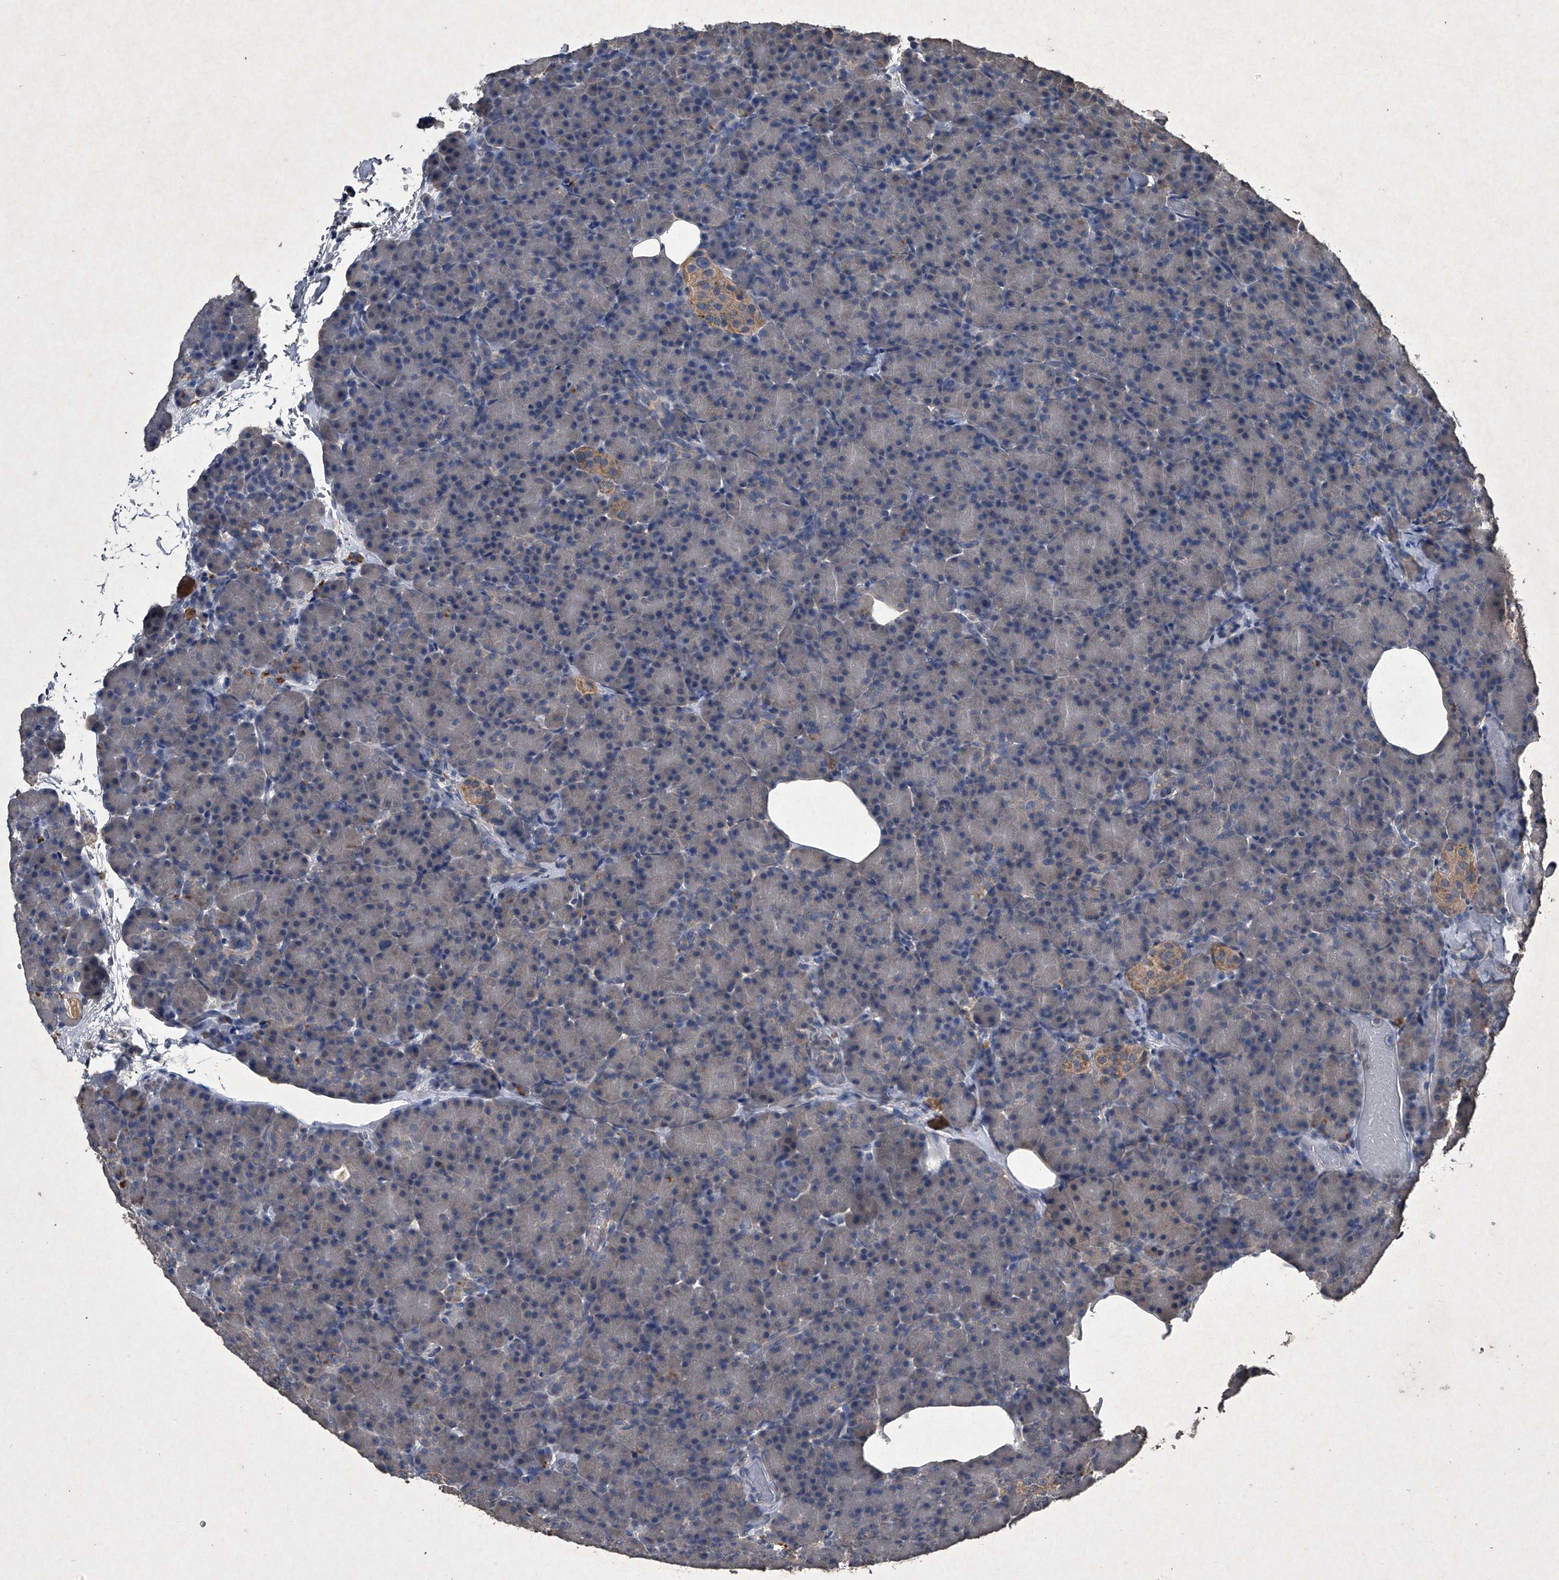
{"staining": {"intensity": "negative", "quantity": "none", "location": "none"}, "tissue": "pancreas", "cell_type": "Exocrine glandular cells", "image_type": "normal", "snomed": [{"axis": "morphology", "description": "Normal tissue, NOS"}, {"axis": "topography", "description": "Pancreas"}], "caption": "This is an IHC photomicrograph of benign pancreas. There is no staining in exocrine glandular cells.", "gene": "MAPKAP1", "patient": {"sex": "female", "age": 43}}